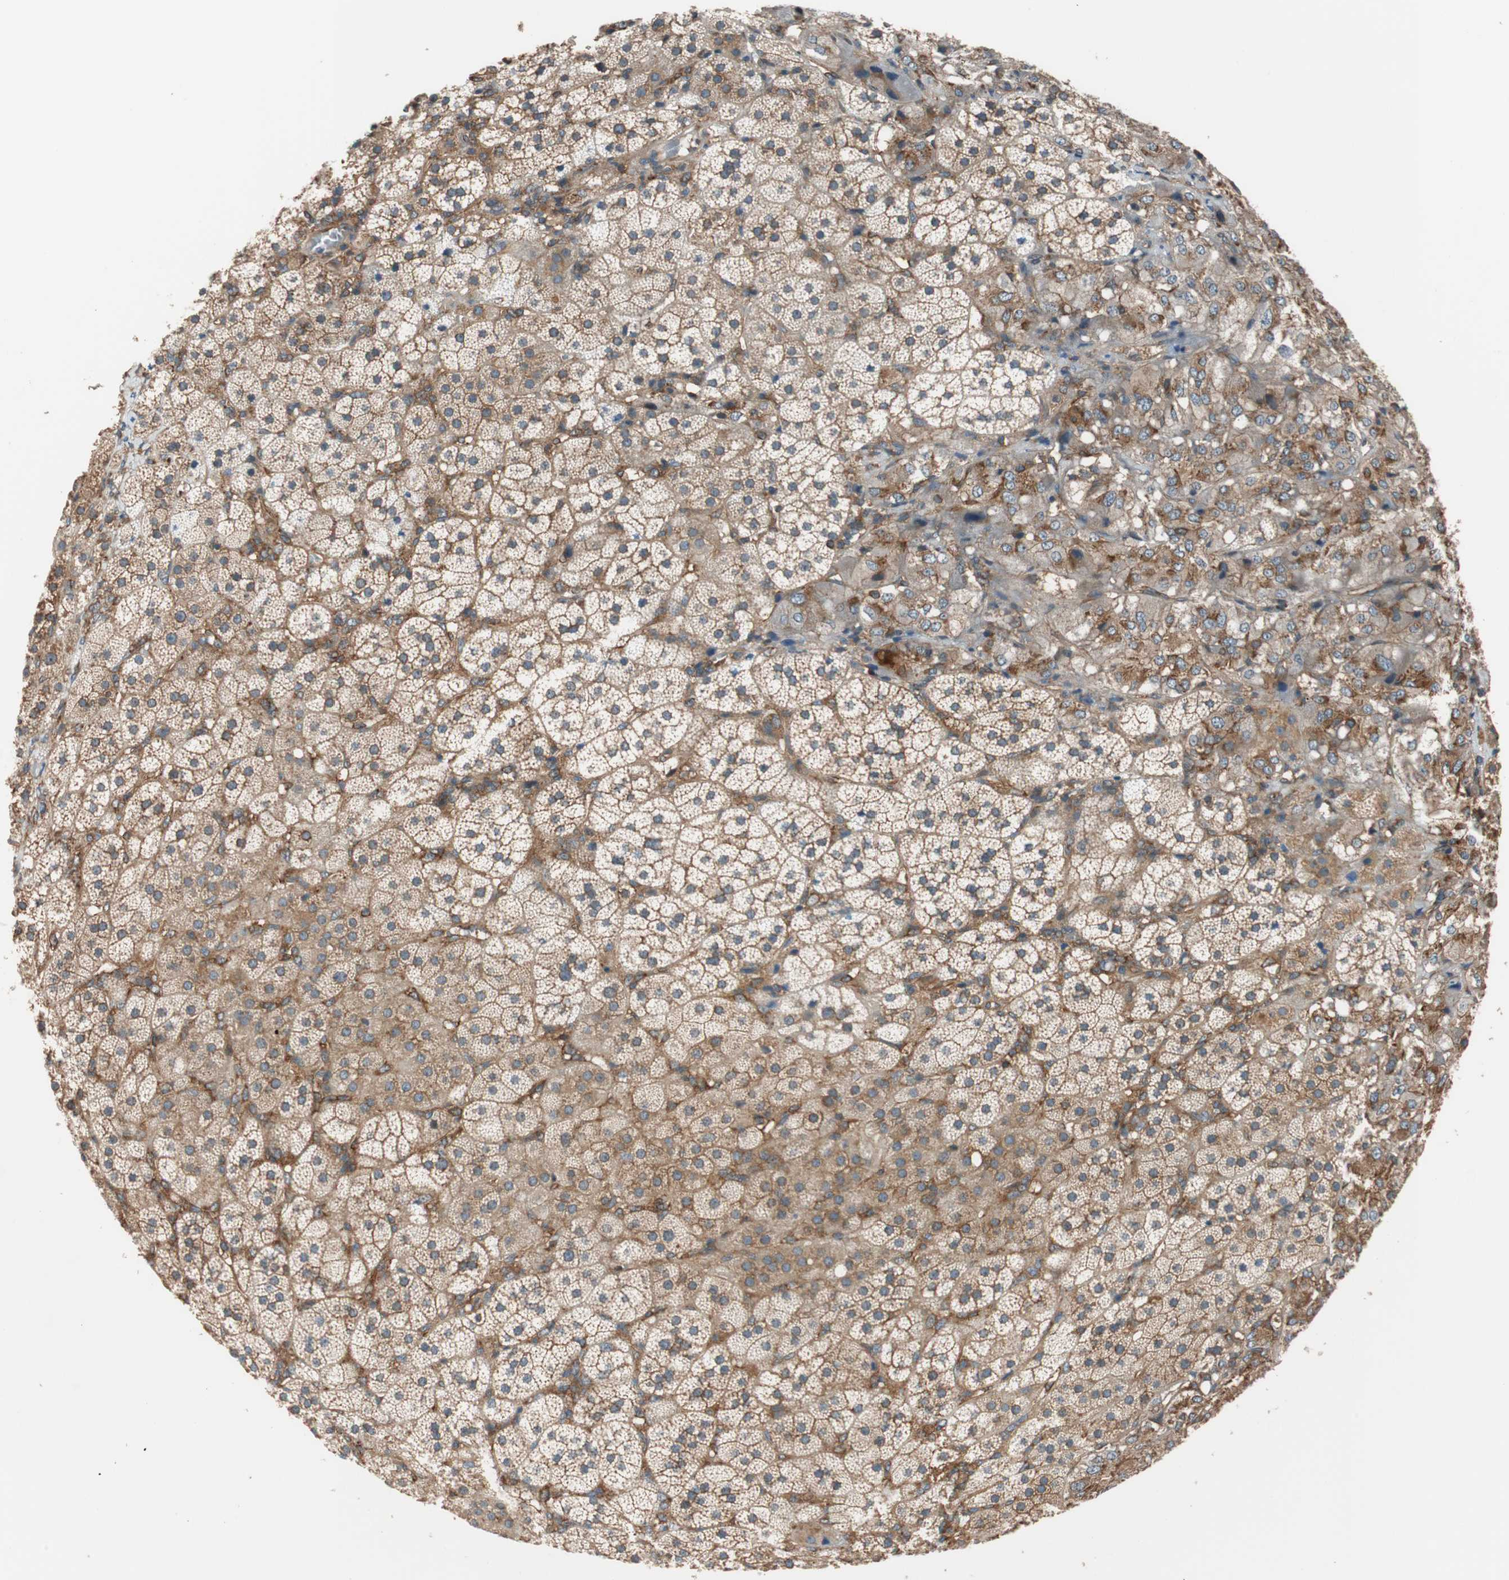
{"staining": {"intensity": "moderate", "quantity": ">75%", "location": "cytoplasmic/membranous"}, "tissue": "adrenal gland", "cell_type": "Glandular cells", "image_type": "normal", "snomed": [{"axis": "morphology", "description": "Normal tissue, NOS"}, {"axis": "topography", "description": "Adrenal gland"}], "caption": "This micrograph reveals immunohistochemistry staining of unremarkable human adrenal gland, with medium moderate cytoplasmic/membranous positivity in approximately >75% of glandular cells.", "gene": "WASL", "patient": {"sex": "female", "age": 44}}